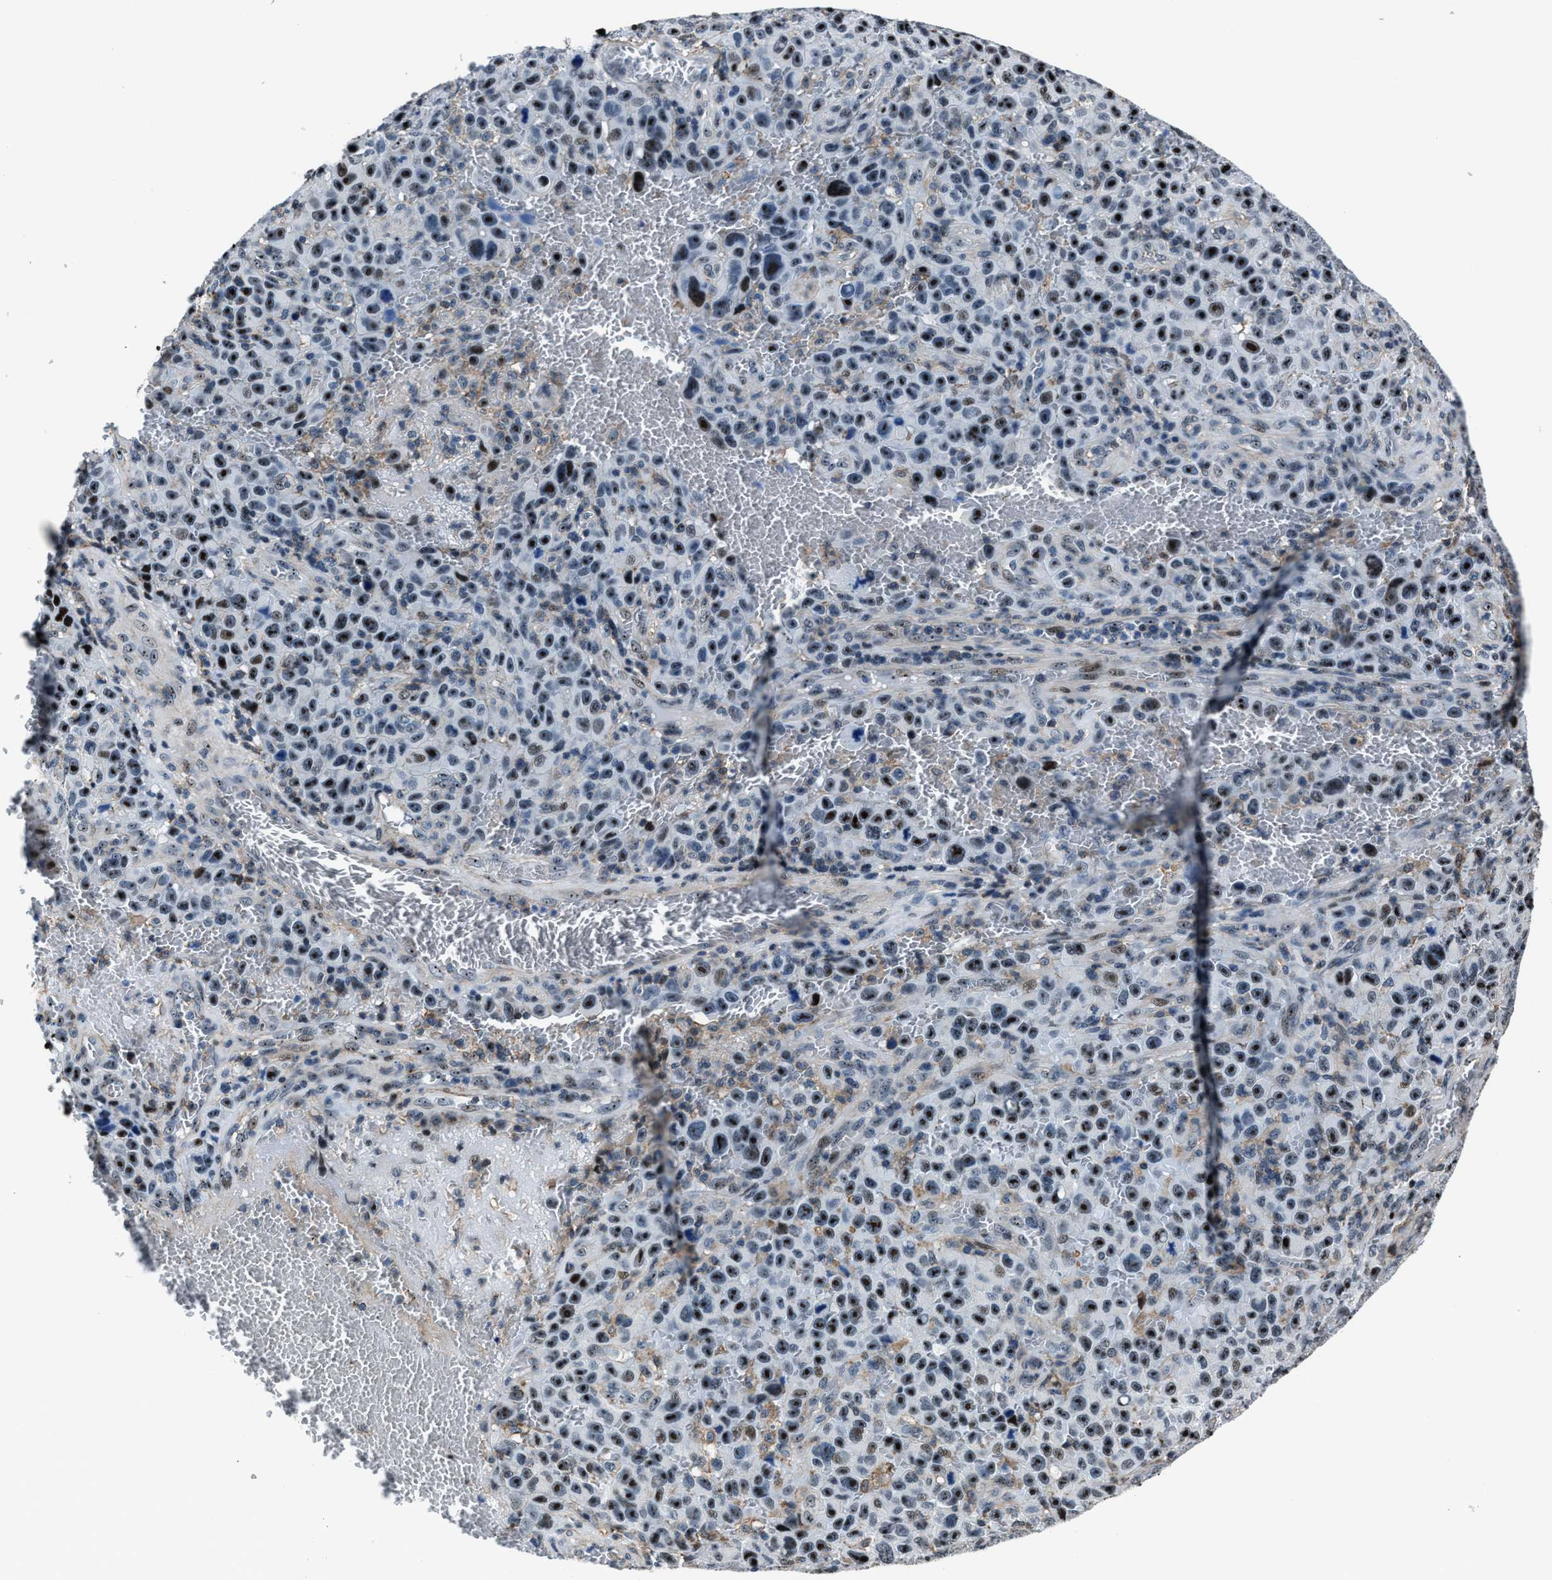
{"staining": {"intensity": "strong", "quantity": ">75%", "location": "nuclear"}, "tissue": "melanoma", "cell_type": "Tumor cells", "image_type": "cancer", "snomed": [{"axis": "morphology", "description": "Malignant melanoma, NOS"}, {"axis": "topography", "description": "Skin"}], "caption": "Brown immunohistochemical staining in malignant melanoma demonstrates strong nuclear positivity in about >75% of tumor cells. (IHC, brightfield microscopy, high magnification).", "gene": "PPIE", "patient": {"sex": "female", "age": 82}}